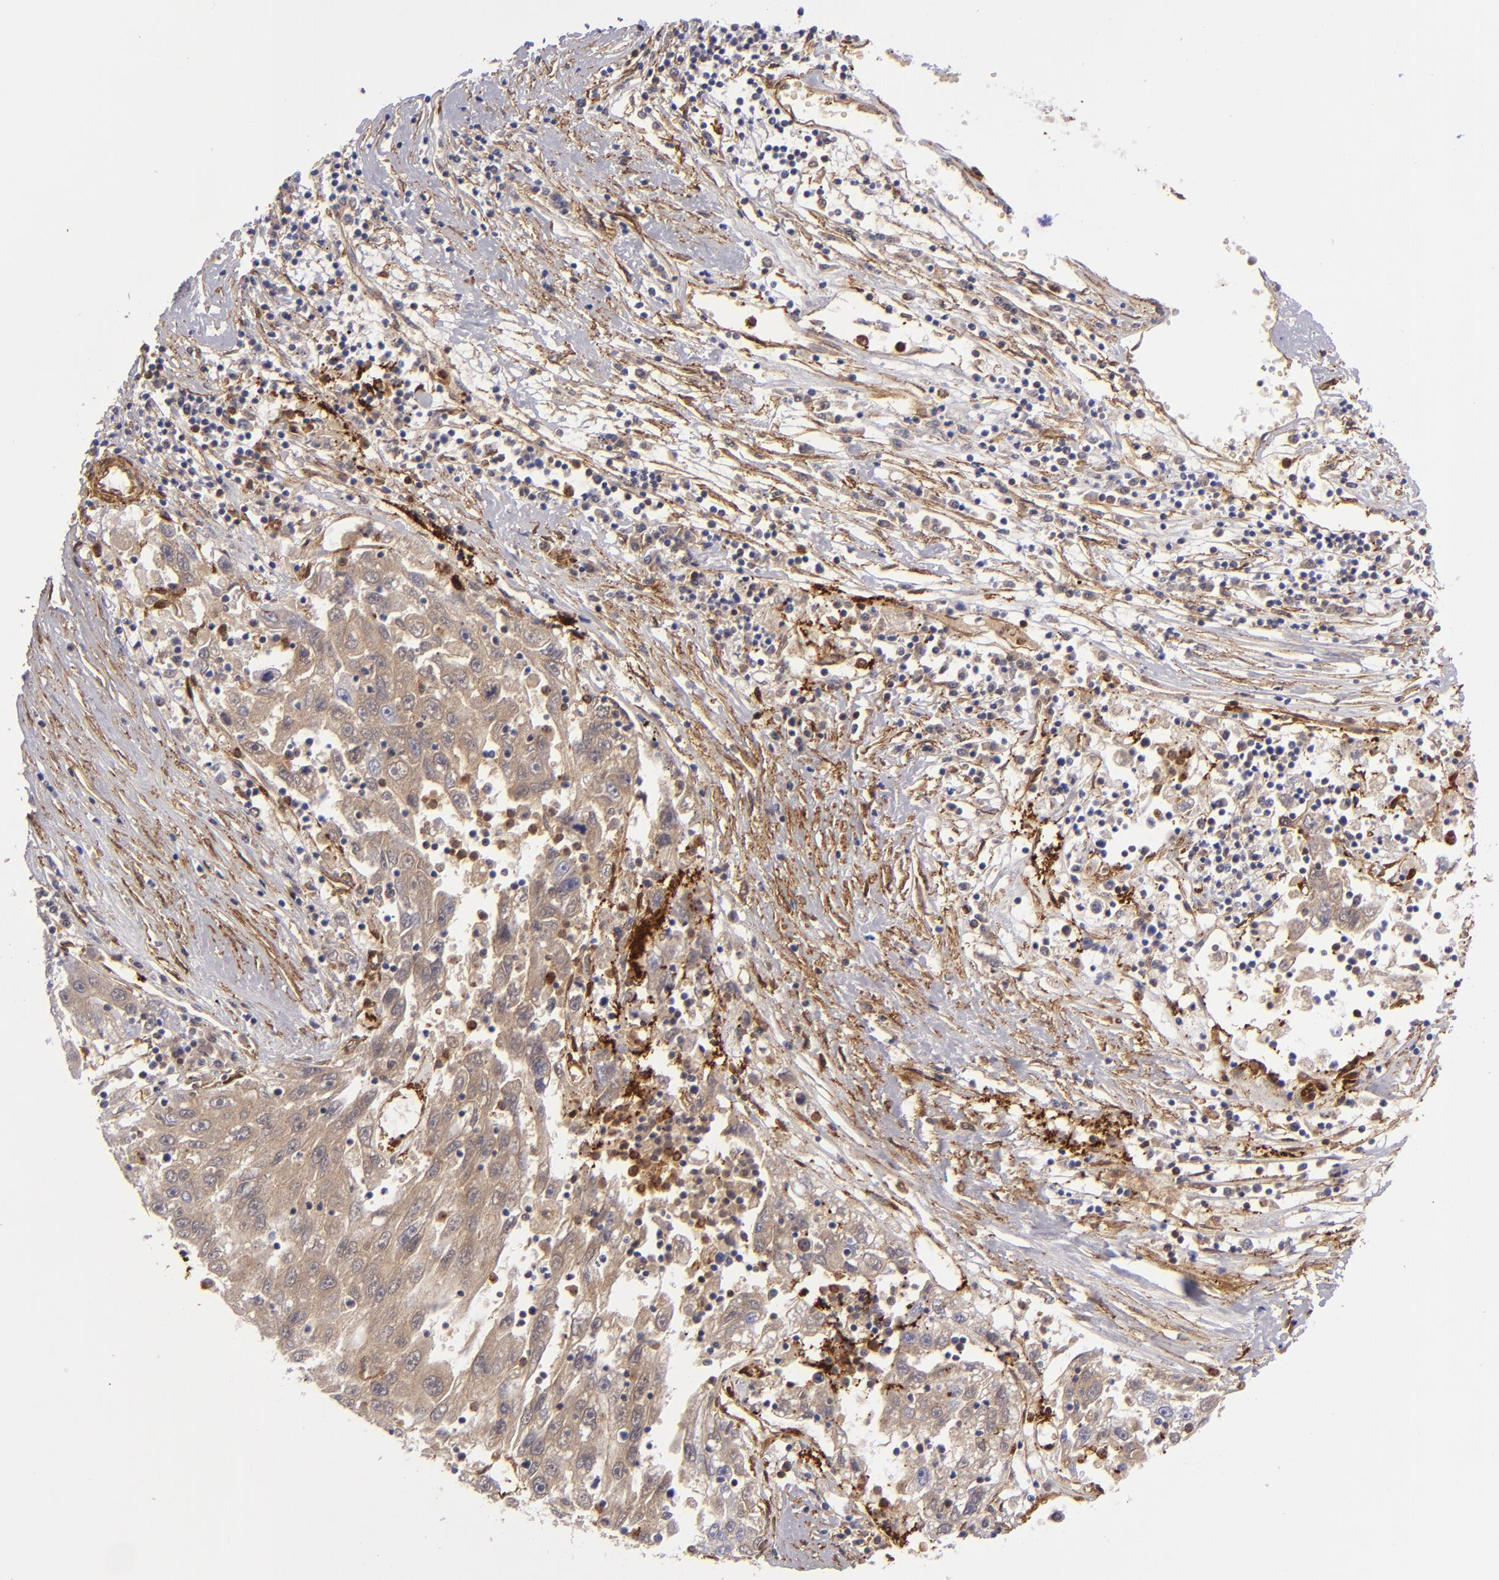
{"staining": {"intensity": "weak", "quantity": ">75%", "location": "cytoplasmic/membranous"}, "tissue": "liver cancer", "cell_type": "Tumor cells", "image_type": "cancer", "snomed": [{"axis": "morphology", "description": "Carcinoma, Hepatocellular, NOS"}, {"axis": "topography", "description": "Liver"}], "caption": "The immunohistochemical stain shows weak cytoplasmic/membranous positivity in tumor cells of liver cancer tissue.", "gene": "VCL", "patient": {"sex": "male", "age": 49}}